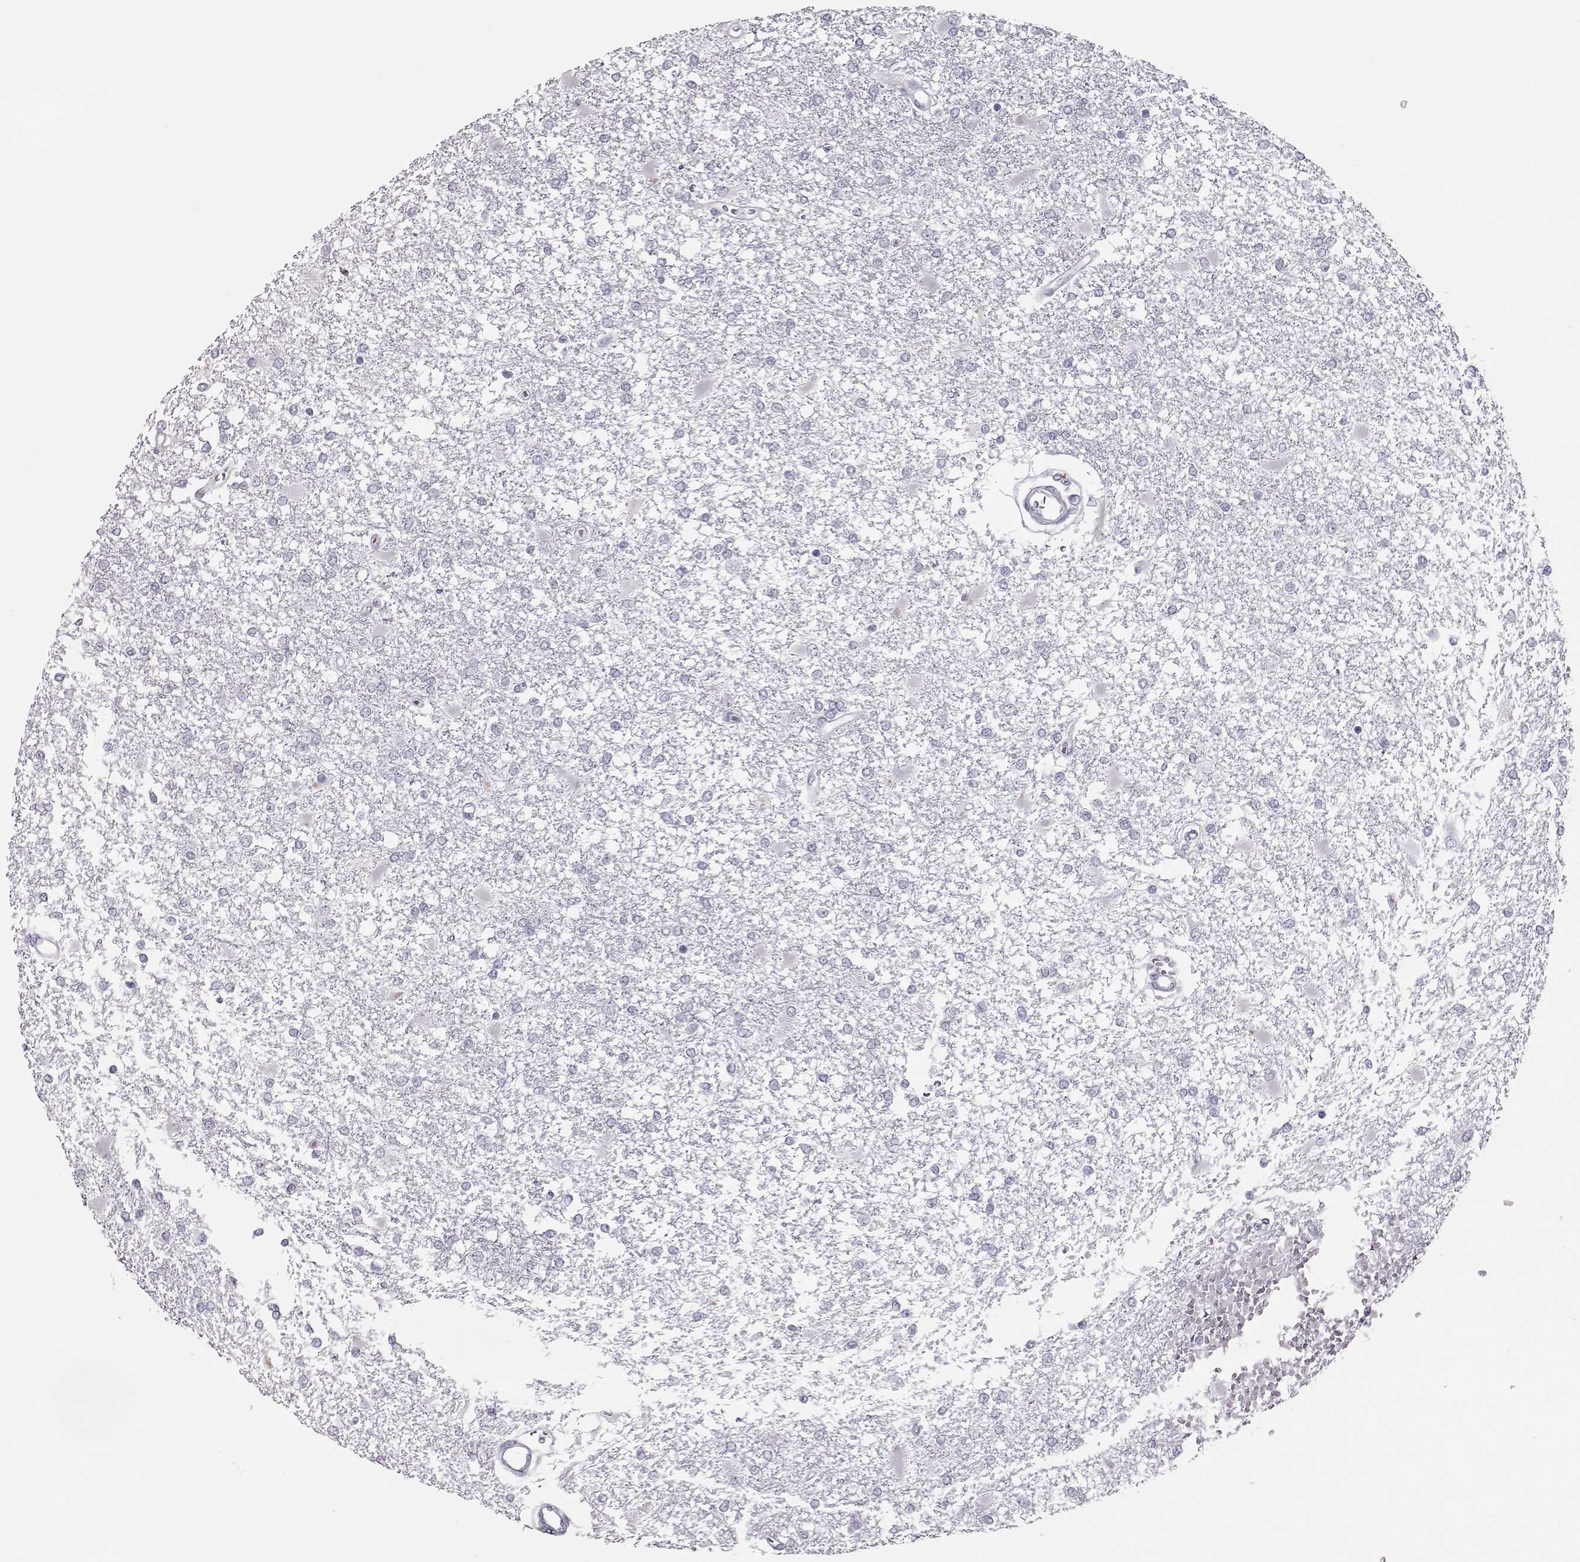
{"staining": {"intensity": "negative", "quantity": "none", "location": "none"}, "tissue": "glioma", "cell_type": "Tumor cells", "image_type": "cancer", "snomed": [{"axis": "morphology", "description": "Glioma, malignant, High grade"}, {"axis": "topography", "description": "Cerebral cortex"}], "caption": "Tumor cells show no significant protein staining in glioma. The staining is performed using DAB (3,3'-diaminobenzidine) brown chromogen with nuclei counter-stained in using hematoxylin.", "gene": "SGO1", "patient": {"sex": "male", "age": 79}}